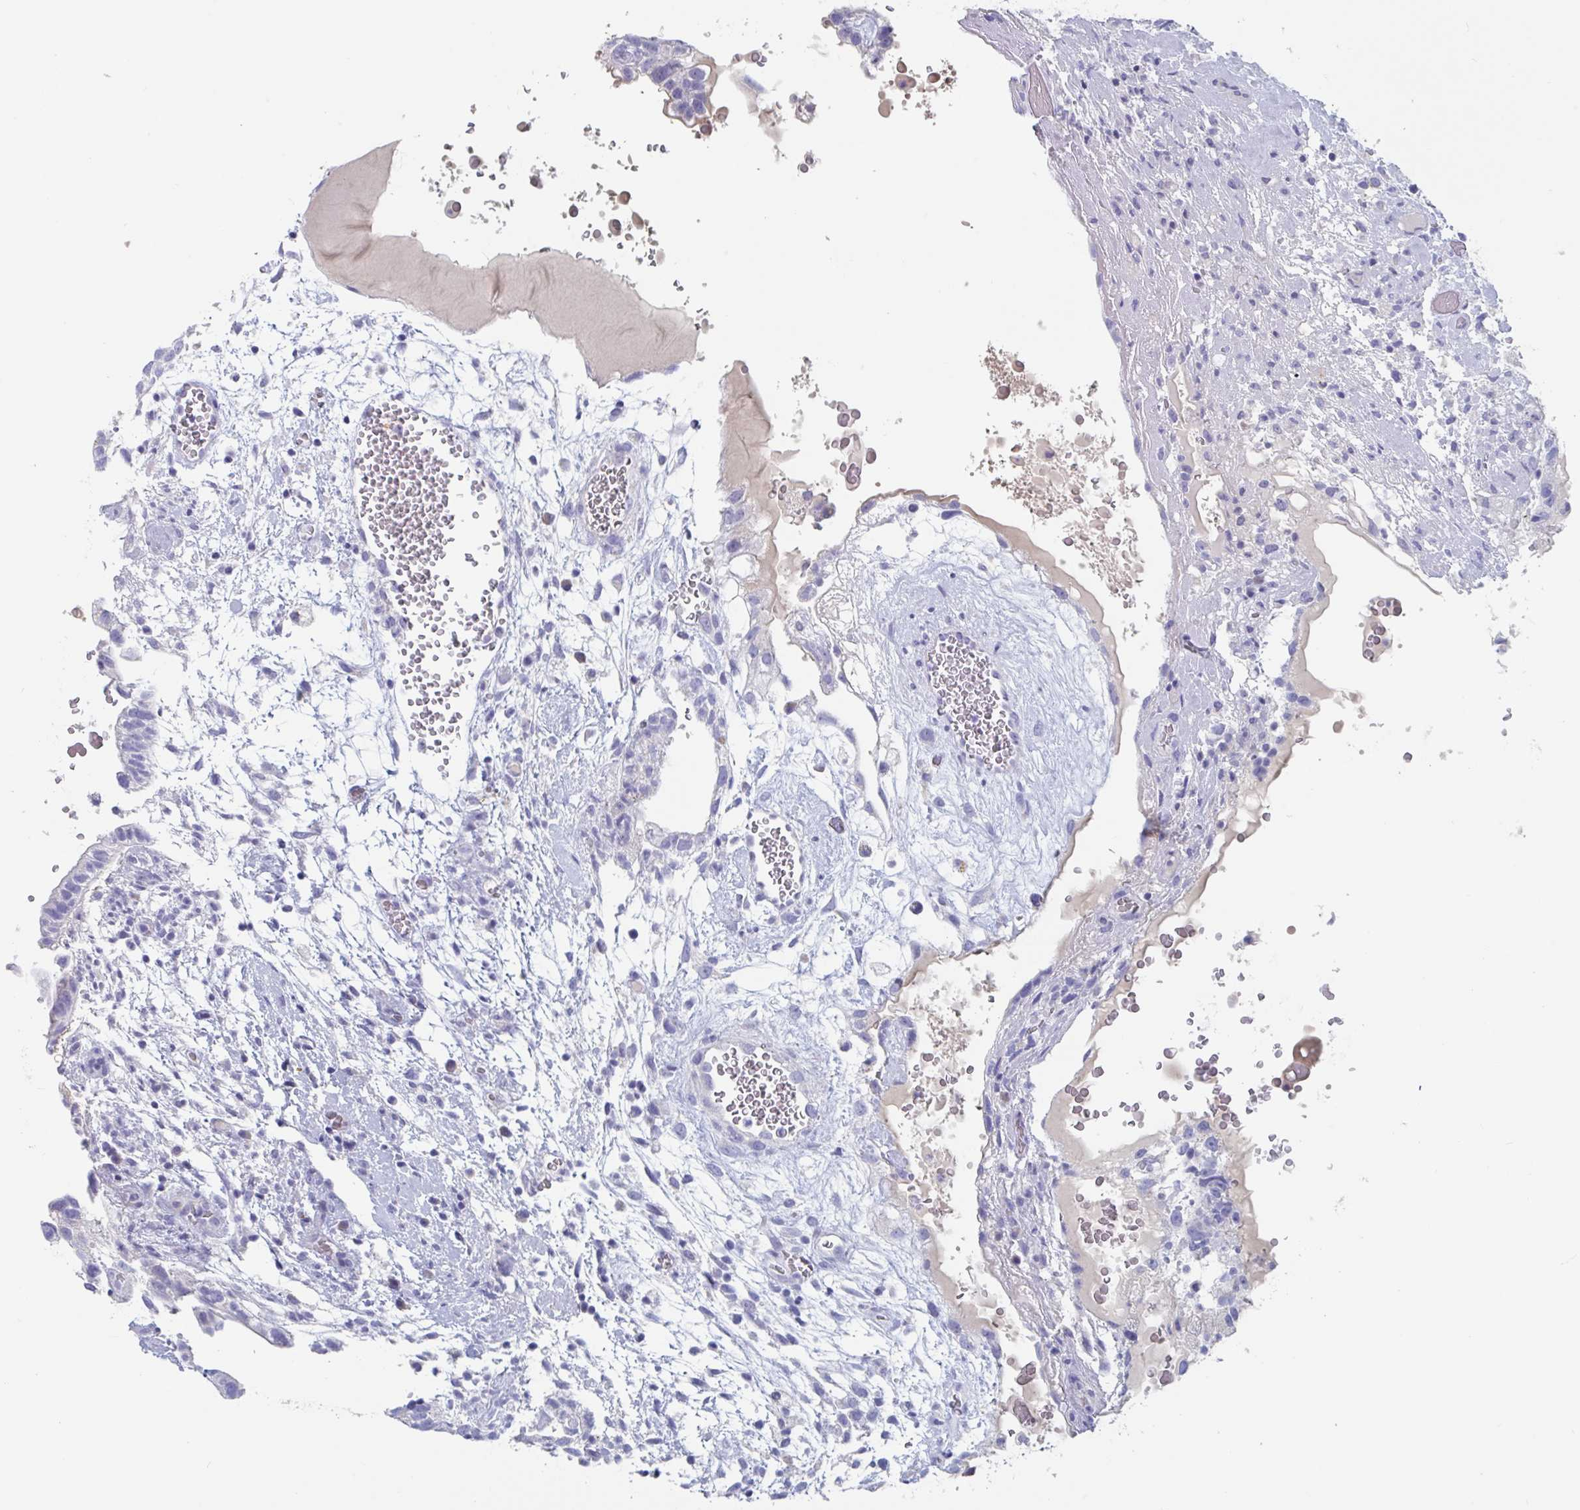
{"staining": {"intensity": "negative", "quantity": "none", "location": "none"}, "tissue": "testis cancer", "cell_type": "Tumor cells", "image_type": "cancer", "snomed": [{"axis": "morphology", "description": "Carcinoma, Embryonal, NOS"}, {"axis": "topography", "description": "Testis"}], "caption": "A photomicrograph of testis cancer stained for a protein reveals no brown staining in tumor cells.", "gene": "DPEP3", "patient": {"sex": "male", "age": 32}}